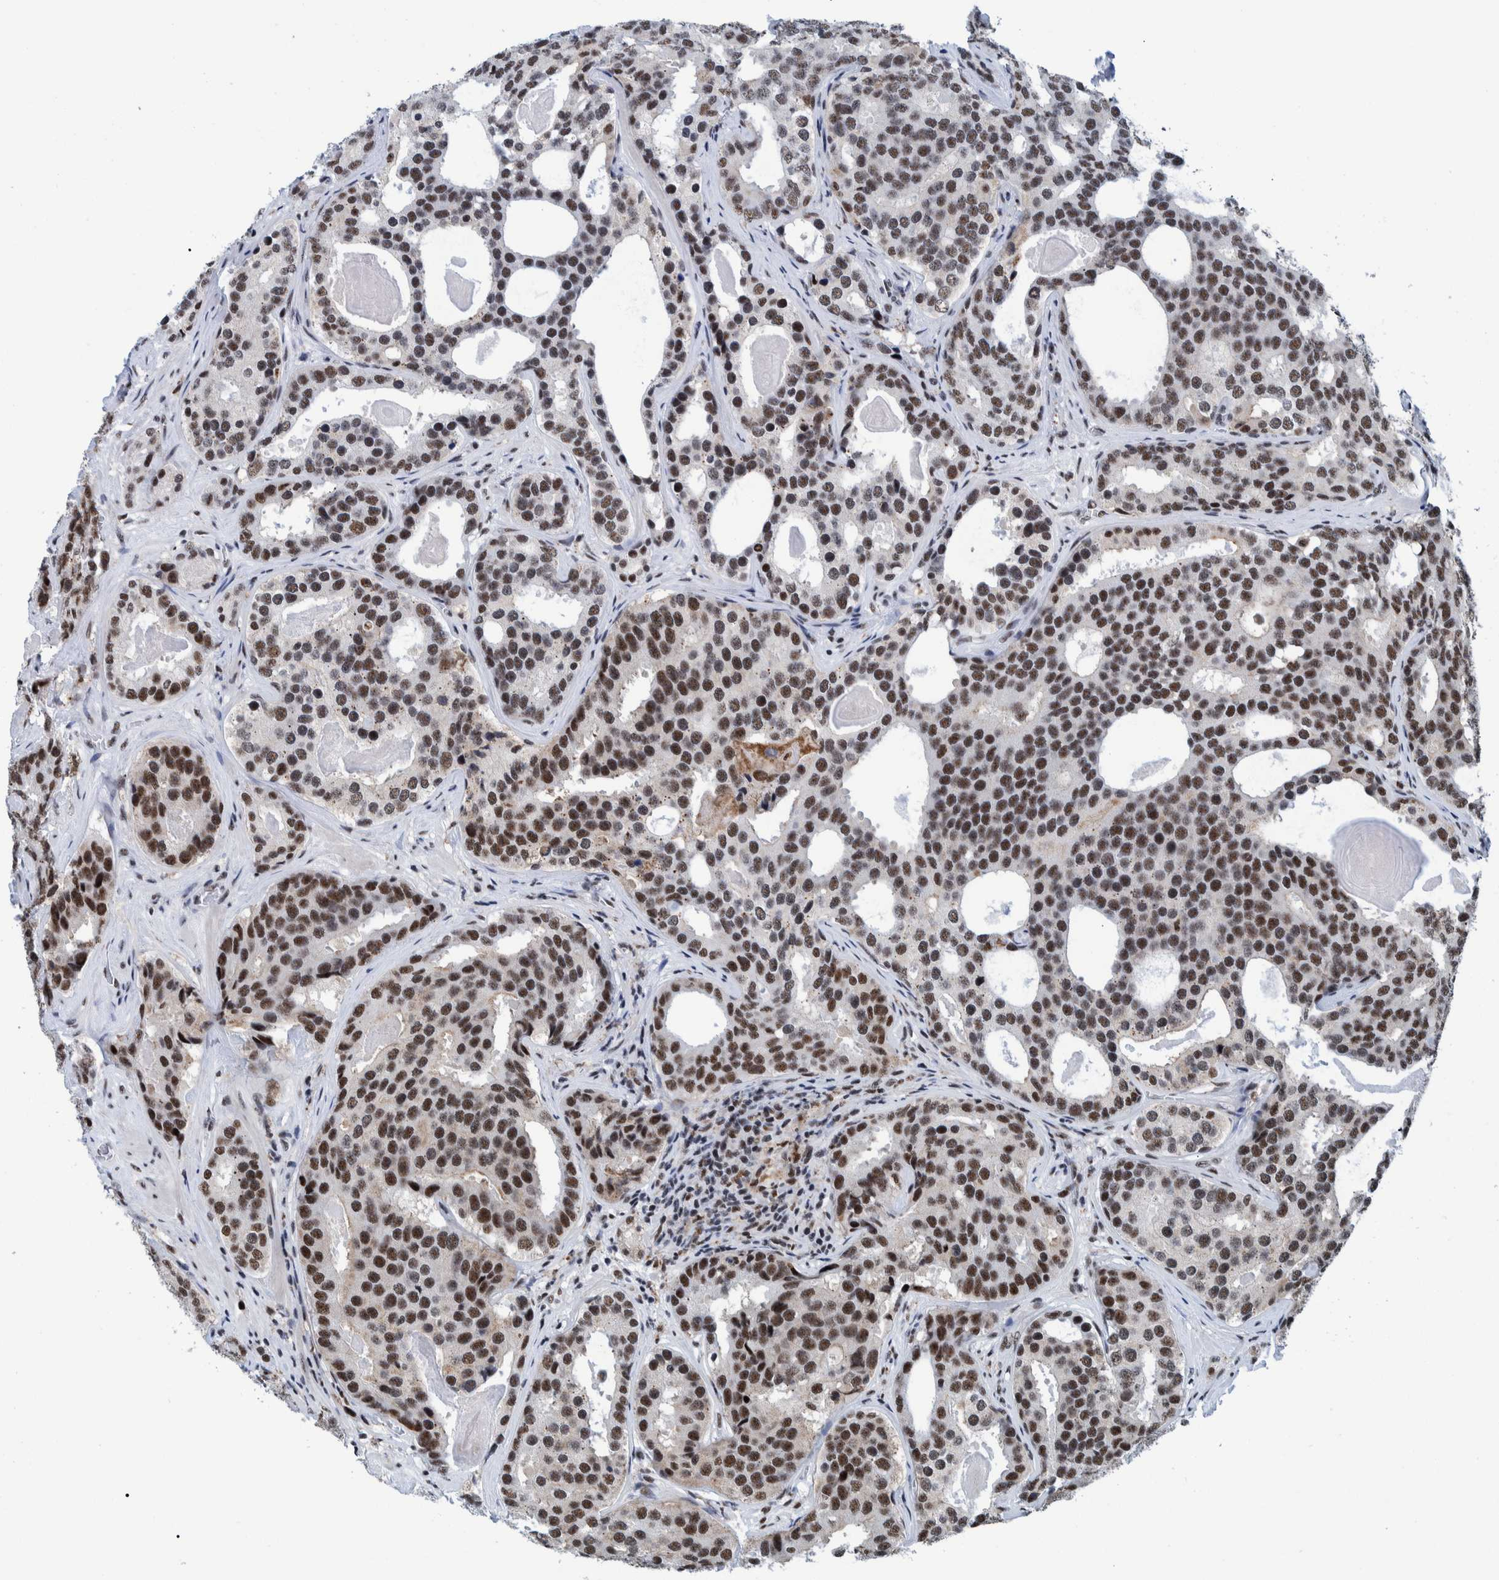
{"staining": {"intensity": "strong", "quantity": ">75%", "location": "nuclear"}, "tissue": "prostate cancer", "cell_type": "Tumor cells", "image_type": "cancer", "snomed": [{"axis": "morphology", "description": "Adenocarcinoma, High grade"}, {"axis": "topography", "description": "Prostate"}], "caption": "An image of human prostate adenocarcinoma (high-grade) stained for a protein demonstrates strong nuclear brown staining in tumor cells. Immunohistochemistry stains the protein of interest in brown and the nuclei are stained blue.", "gene": "EFTUD2", "patient": {"sex": "male", "age": 60}}